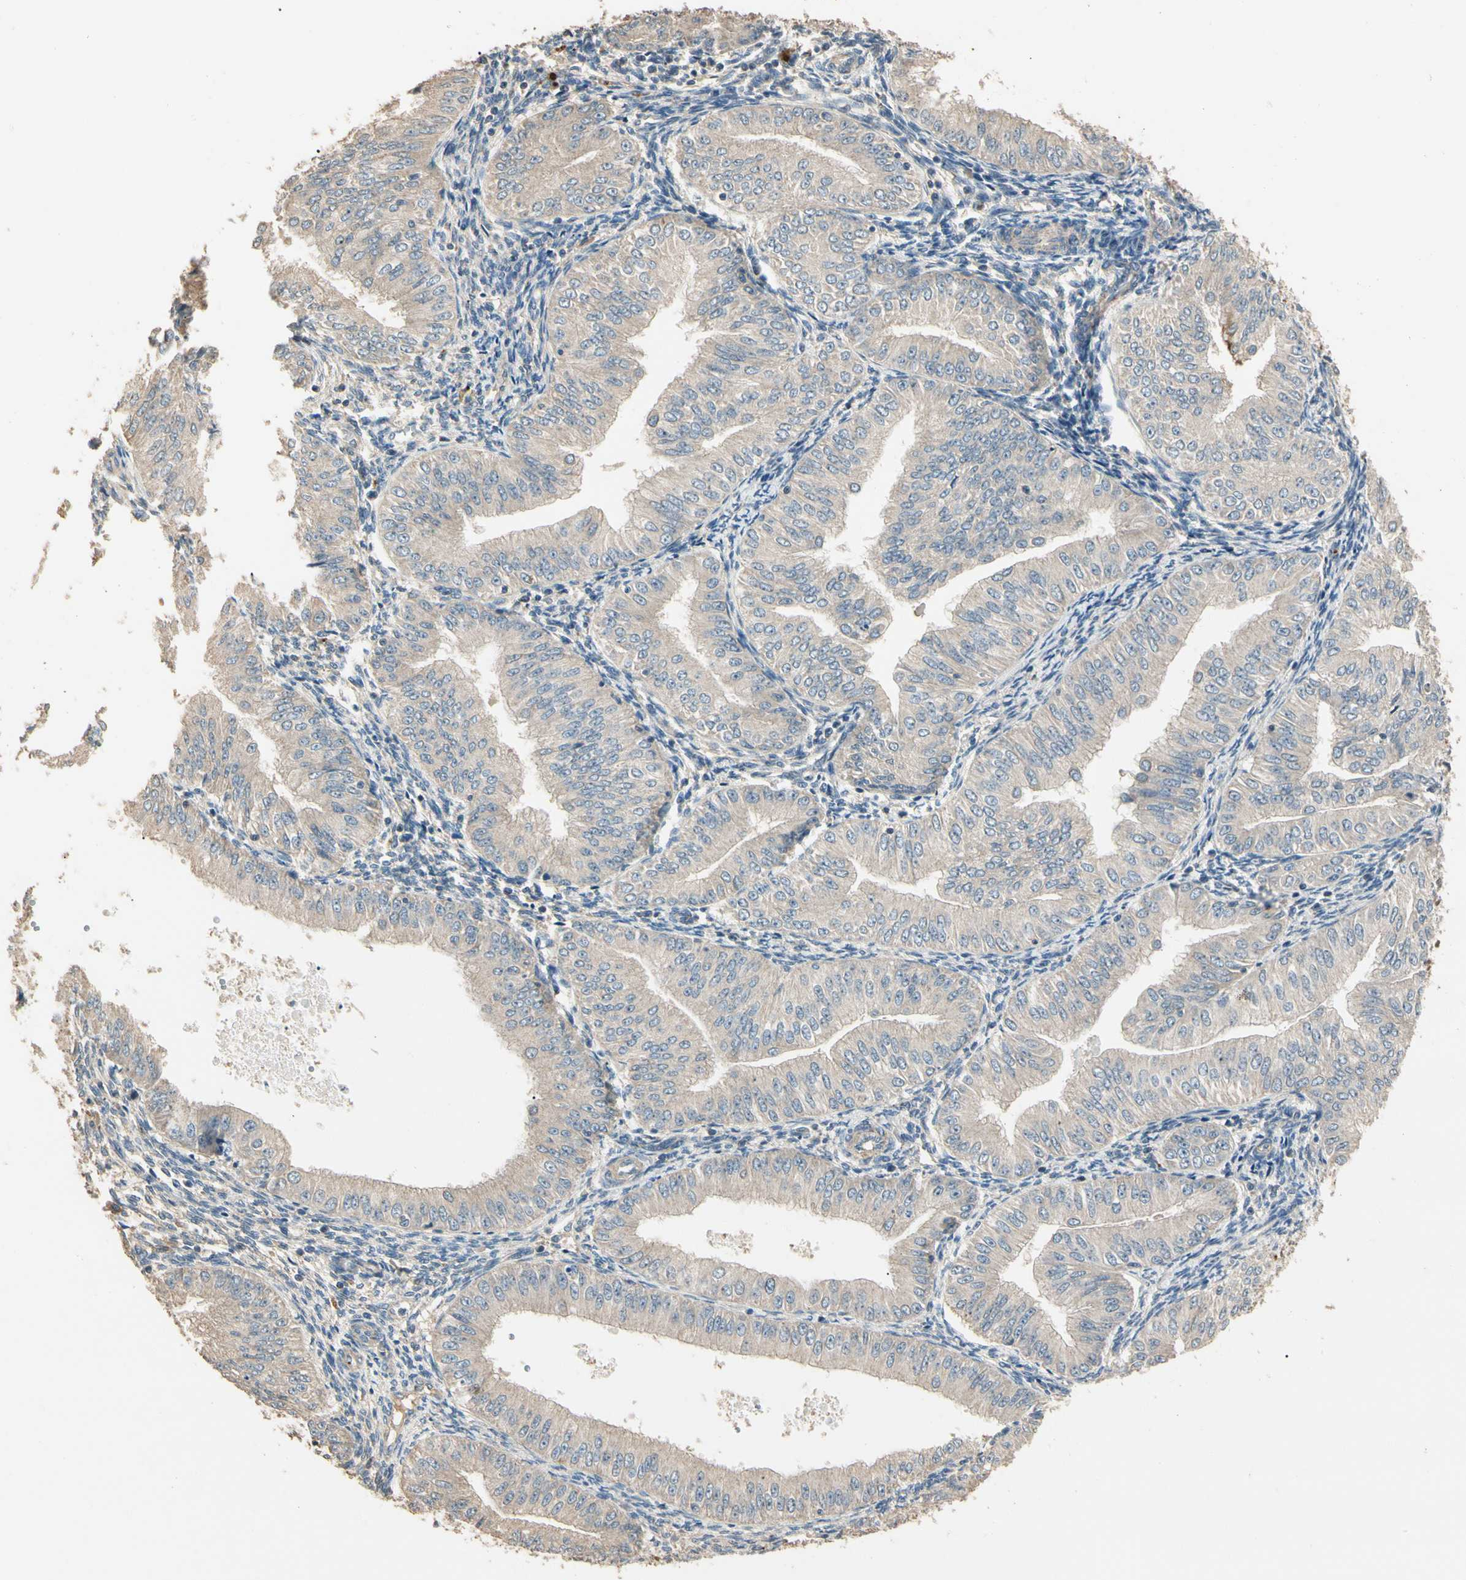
{"staining": {"intensity": "weak", "quantity": "25%-75%", "location": "cytoplasmic/membranous"}, "tissue": "endometrial cancer", "cell_type": "Tumor cells", "image_type": "cancer", "snomed": [{"axis": "morphology", "description": "Normal tissue, NOS"}, {"axis": "morphology", "description": "Adenocarcinoma, NOS"}, {"axis": "topography", "description": "Endometrium"}], "caption": "Endometrial adenocarcinoma stained with DAB IHC demonstrates low levels of weak cytoplasmic/membranous expression in about 25%-75% of tumor cells.", "gene": "CDH6", "patient": {"sex": "female", "age": 53}}